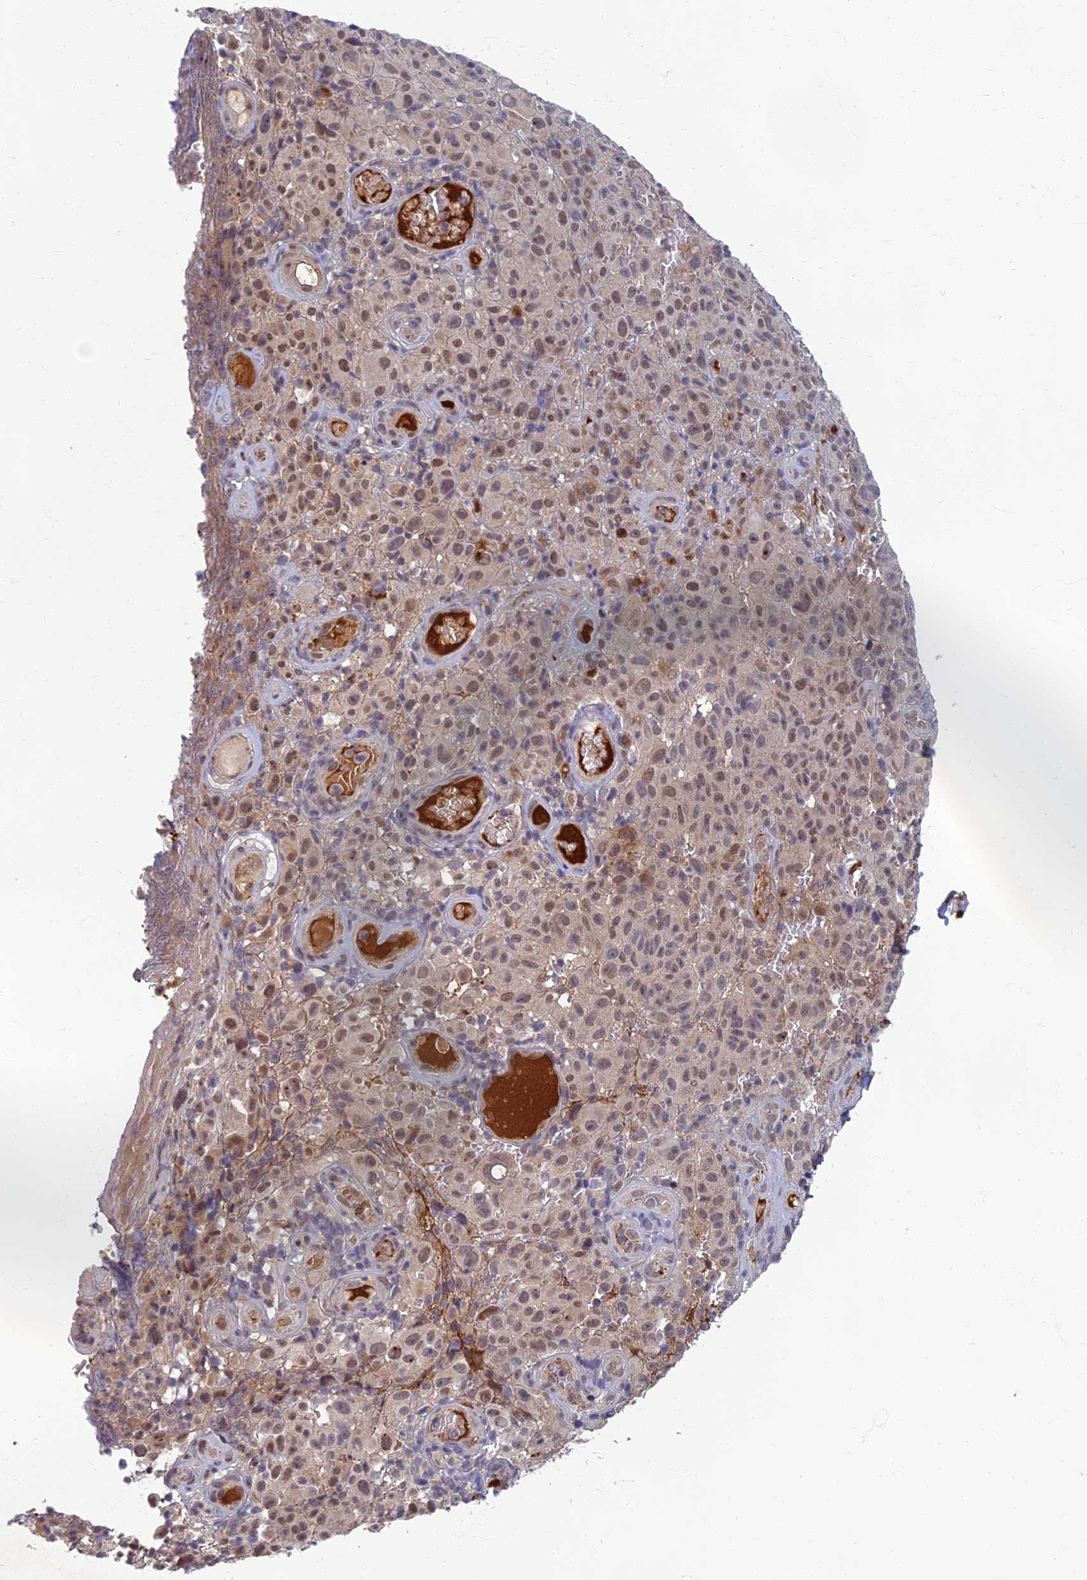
{"staining": {"intensity": "weak", "quantity": ">75%", "location": "nuclear"}, "tissue": "melanoma", "cell_type": "Tumor cells", "image_type": "cancer", "snomed": [{"axis": "morphology", "description": "Malignant melanoma, NOS"}, {"axis": "topography", "description": "Skin"}], "caption": "The image exhibits staining of malignant melanoma, revealing weak nuclear protein staining (brown color) within tumor cells.", "gene": "EARS2", "patient": {"sex": "female", "age": 82}}